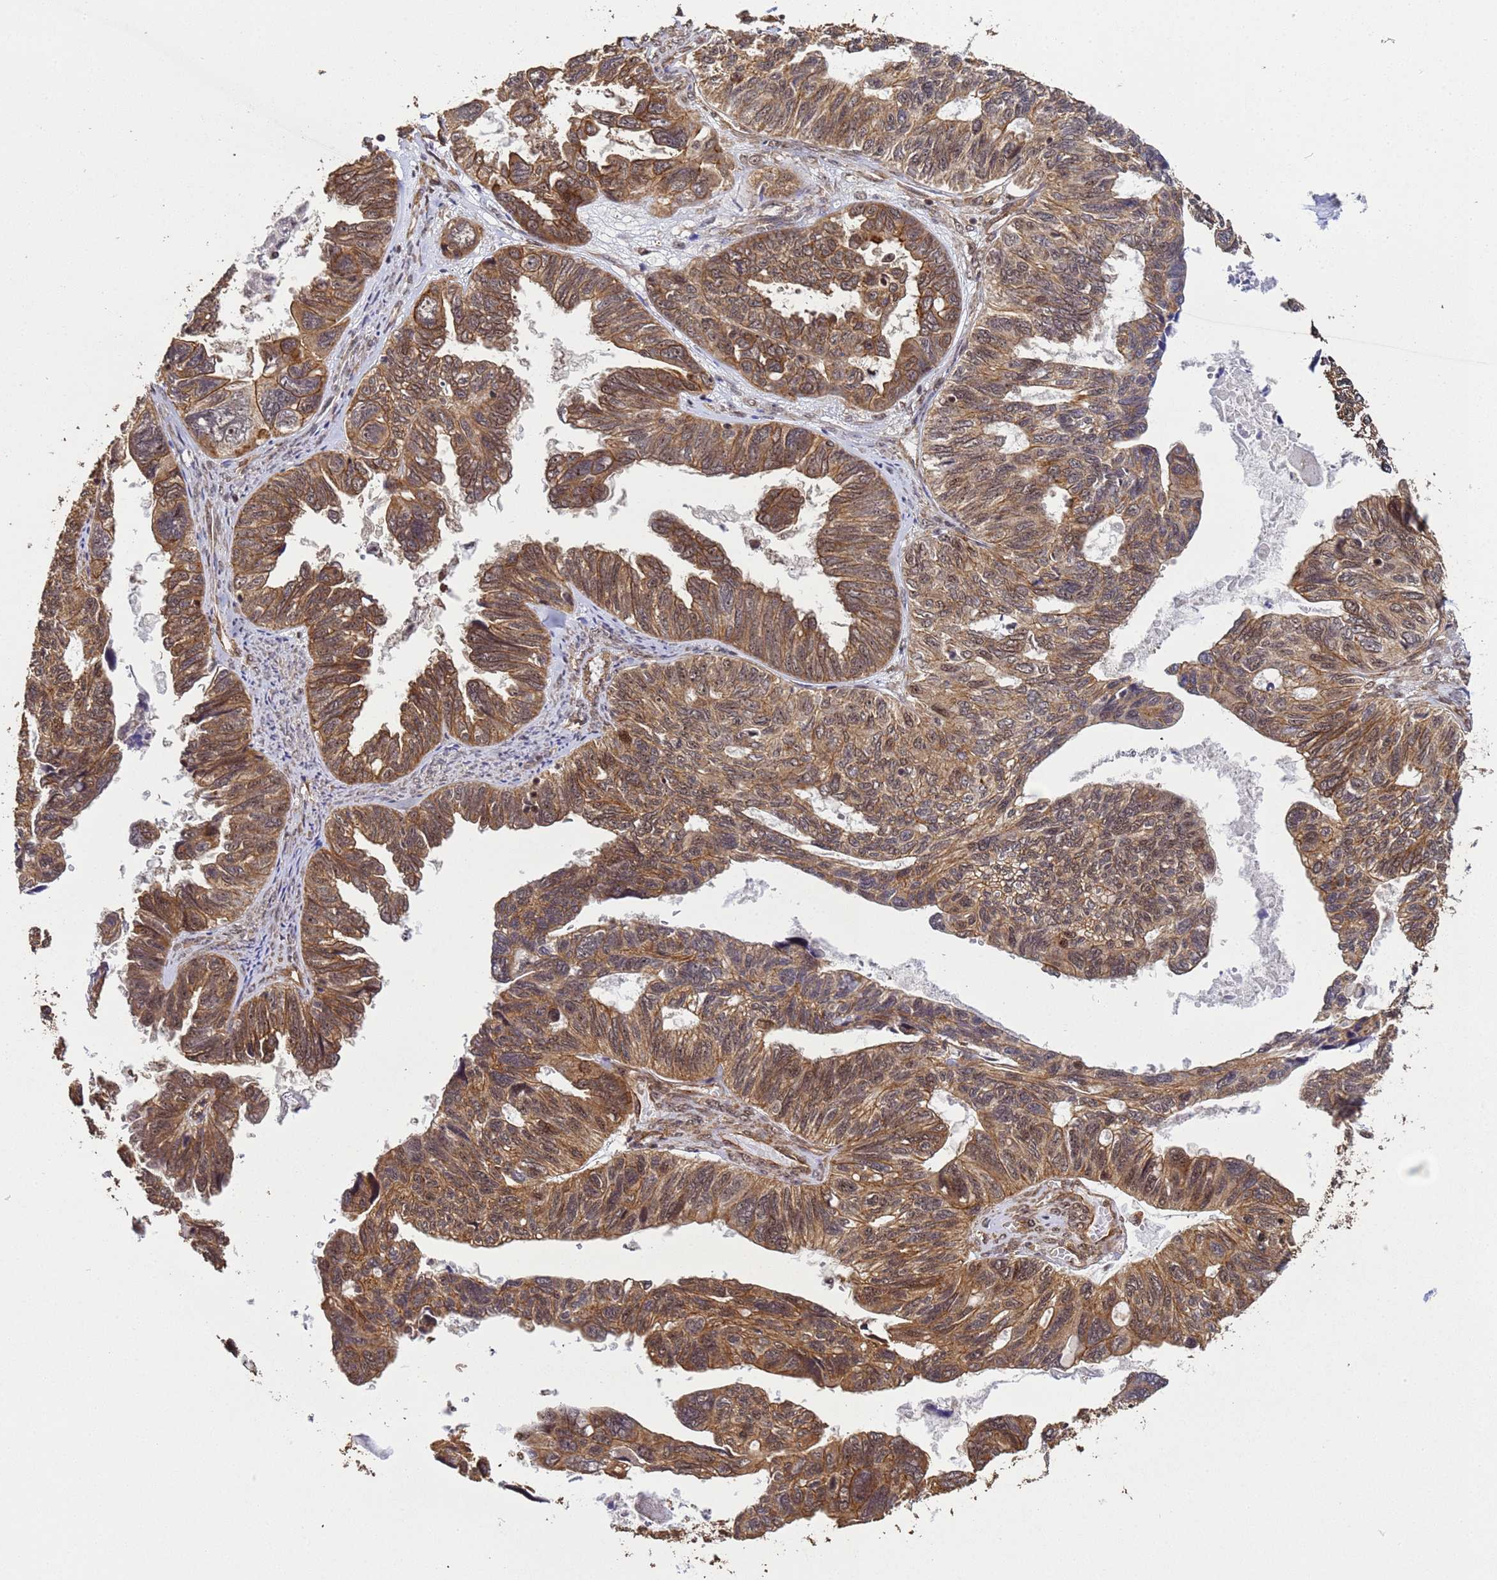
{"staining": {"intensity": "moderate", "quantity": ">75%", "location": "cytoplasmic/membranous,nuclear"}, "tissue": "ovarian cancer", "cell_type": "Tumor cells", "image_type": "cancer", "snomed": [{"axis": "morphology", "description": "Cystadenocarcinoma, serous, NOS"}, {"axis": "topography", "description": "Ovary"}], "caption": "About >75% of tumor cells in ovarian cancer (serous cystadenocarcinoma) exhibit moderate cytoplasmic/membranous and nuclear protein staining as visualized by brown immunohistochemical staining.", "gene": "SYF2", "patient": {"sex": "female", "age": 79}}